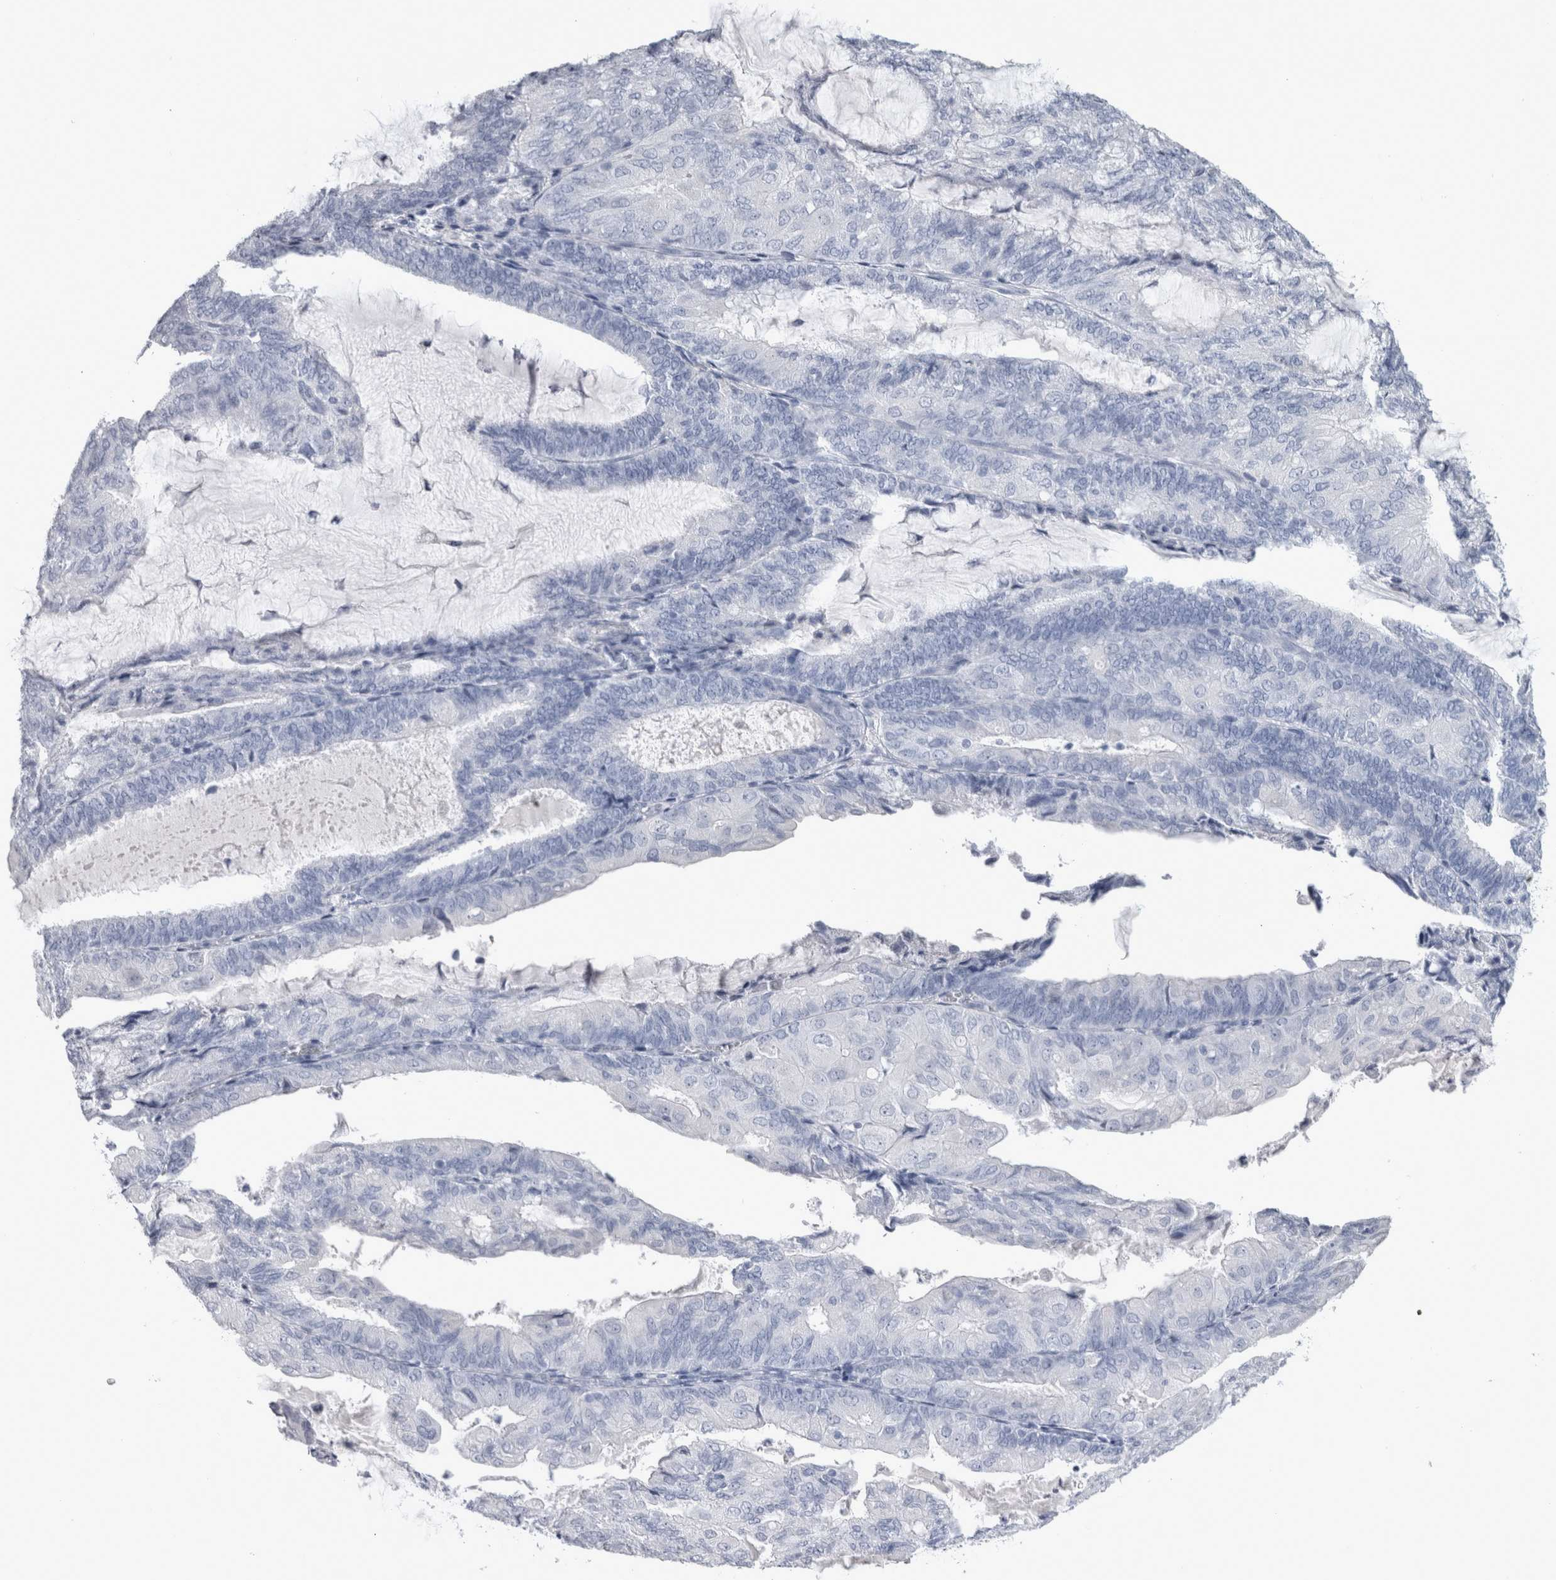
{"staining": {"intensity": "negative", "quantity": "none", "location": "none"}, "tissue": "endometrial cancer", "cell_type": "Tumor cells", "image_type": "cancer", "snomed": [{"axis": "morphology", "description": "Adenocarcinoma, NOS"}, {"axis": "topography", "description": "Endometrium"}], "caption": "A photomicrograph of human endometrial cancer (adenocarcinoma) is negative for staining in tumor cells.", "gene": "MSMB", "patient": {"sex": "female", "age": 81}}